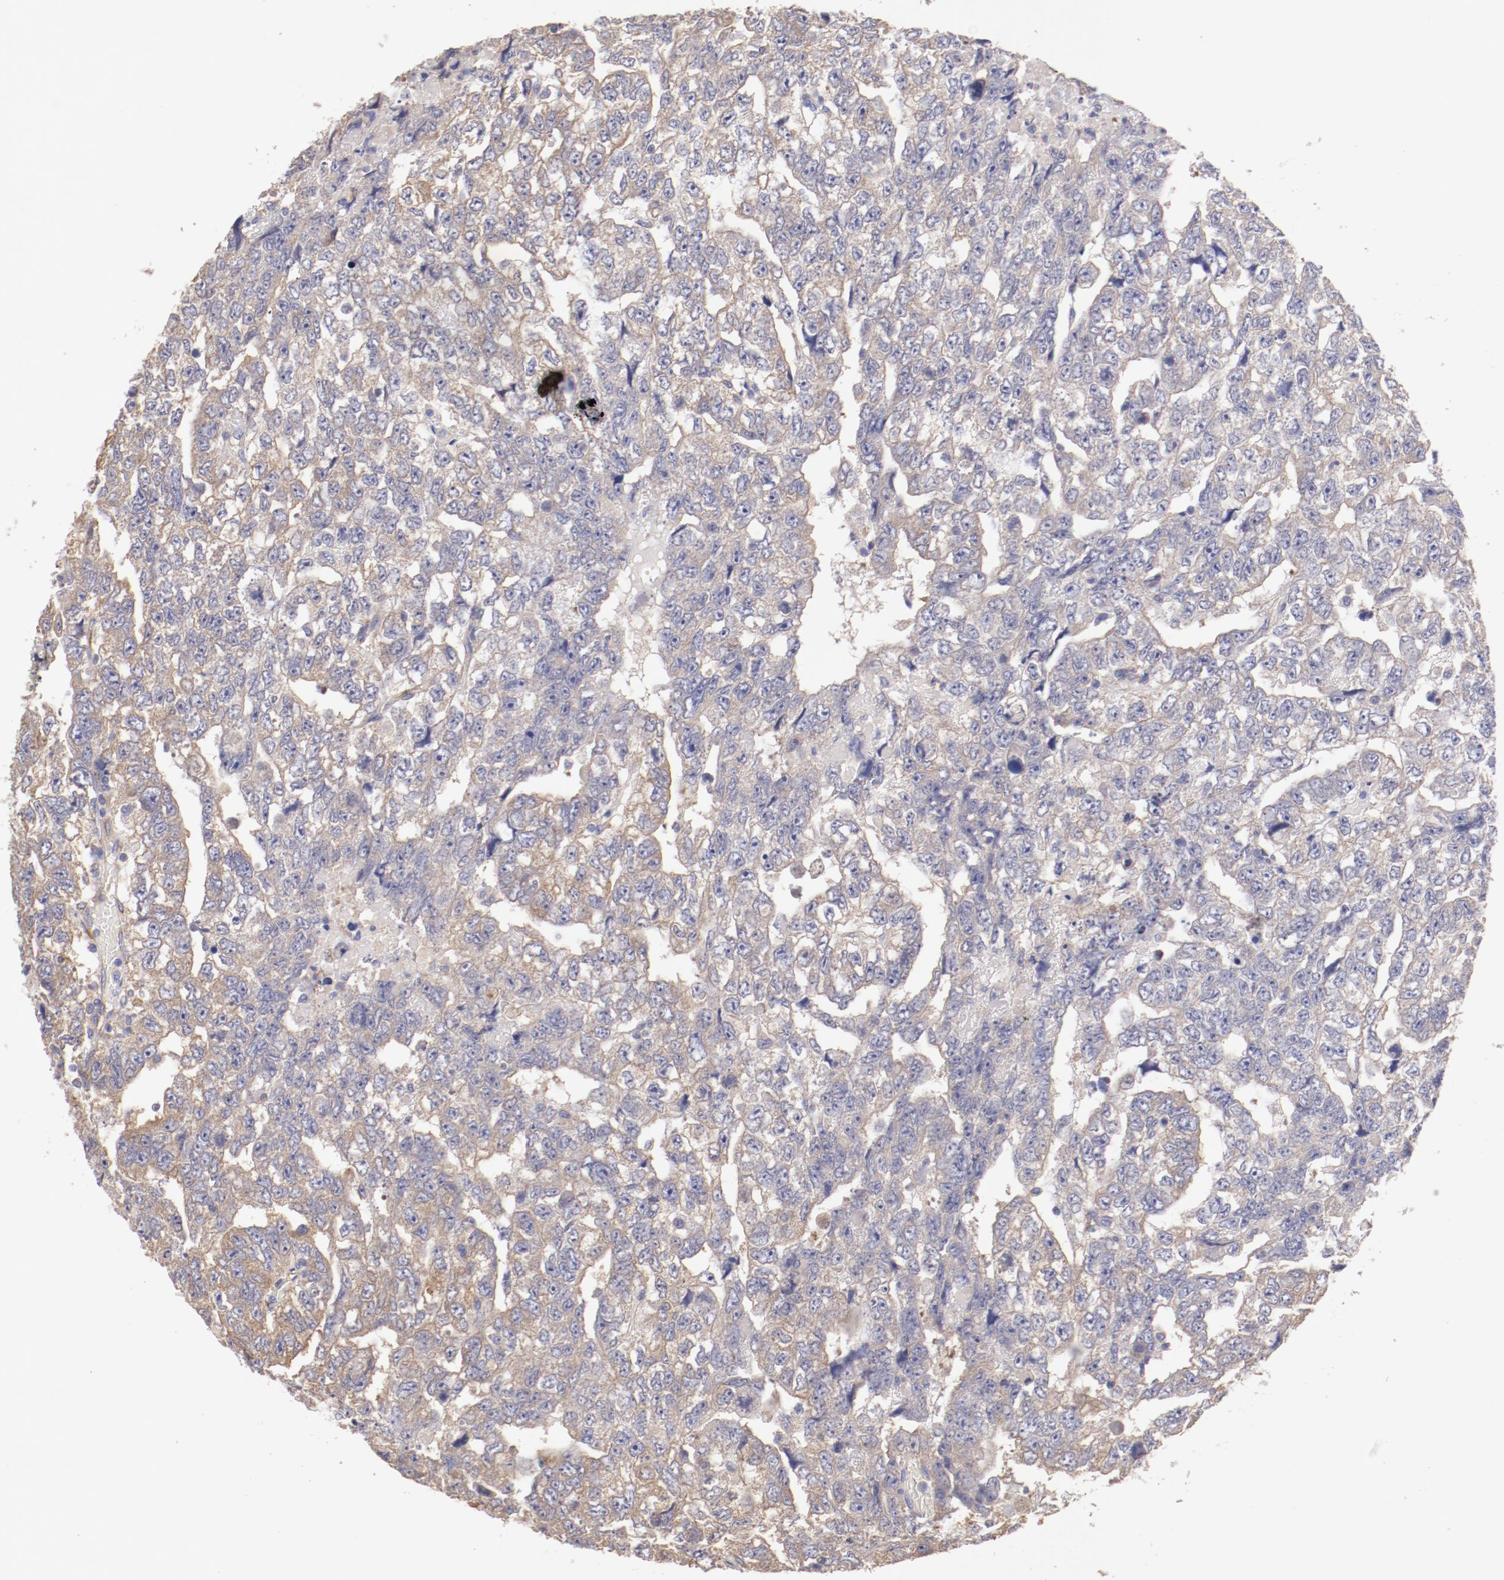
{"staining": {"intensity": "weak", "quantity": ">75%", "location": "cytoplasmic/membranous"}, "tissue": "testis cancer", "cell_type": "Tumor cells", "image_type": "cancer", "snomed": [{"axis": "morphology", "description": "Carcinoma, Embryonal, NOS"}, {"axis": "topography", "description": "Testis"}], "caption": "Human testis embryonal carcinoma stained with a protein marker demonstrates weak staining in tumor cells.", "gene": "ENTPD5", "patient": {"sex": "male", "age": 36}}